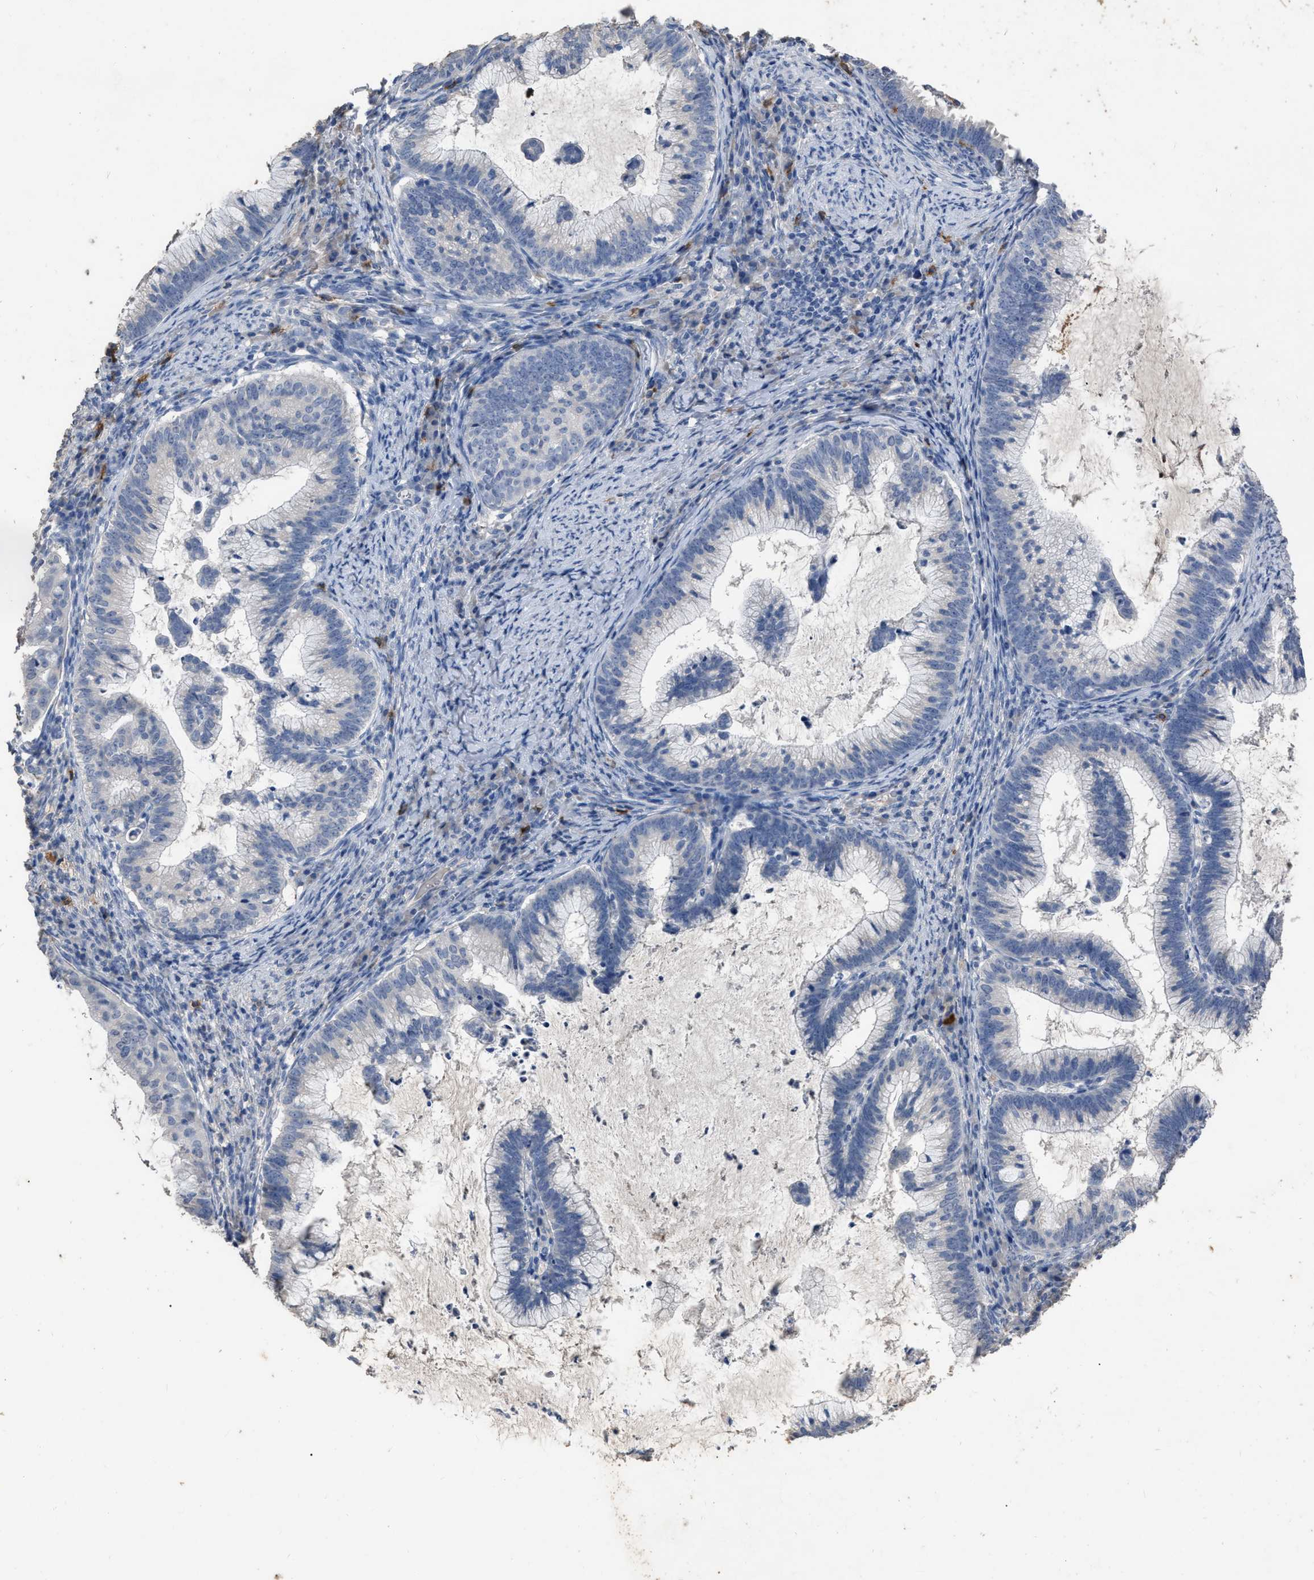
{"staining": {"intensity": "negative", "quantity": "none", "location": "none"}, "tissue": "cervical cancer", "cell_type": "Tumor cells", "image_type": "cancer", "snomed": [{"axis": "morphology", "description": "Adenocarcinoma, NOS"}, {"axis": "topography", "description": "Cervix"}], "caption": "Immunohistochemistry micrograph of human cervical cancer (adenocarcinoma) stained for a protein (brown), which reveals no expression in tumor cells.", "gene": "HABP2", "patient": {"sex": "female", "age": 36}}